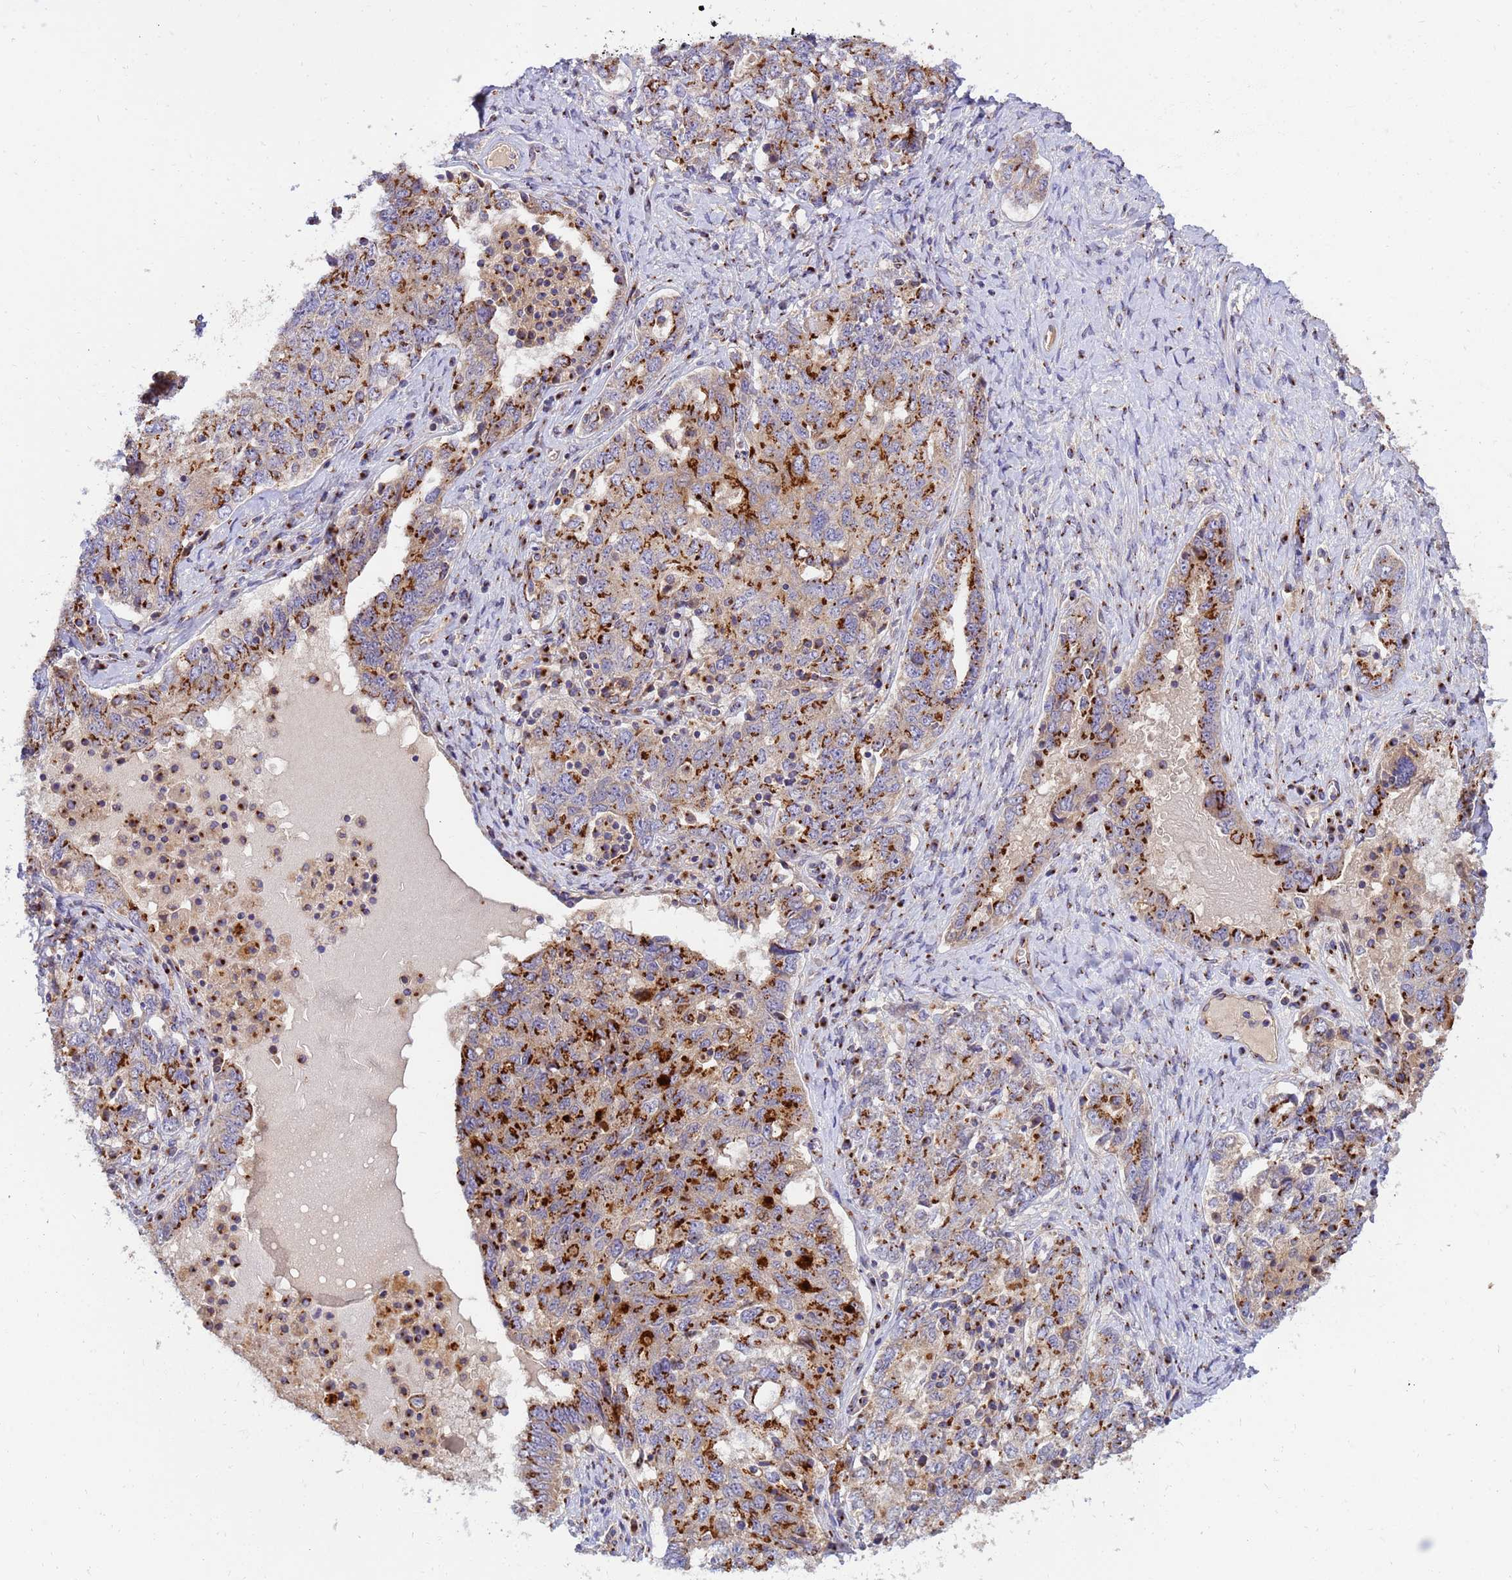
{"staining": {"intensity": "strong", "quantity": ">75%", "location": "cytoplasmic/membranous"}, "tissue": "ovarian cancer", "cell_type": "Tumor cells", "image_type": "cancer", "snomed": [{"axis": "morphology", "description": "Carcinoma, endometroid"}, {"axis": "topography", "description": "Ovary"}], "caption": "There is high levels of strong cytoplasmic/membranous positivity in tumor cells of ovarian endometroid carcinoma, as demonstrated by immunohistochemical staining (brown color).", "gene": "HPS3", "patient": {"sex": "female", "age": 62}}